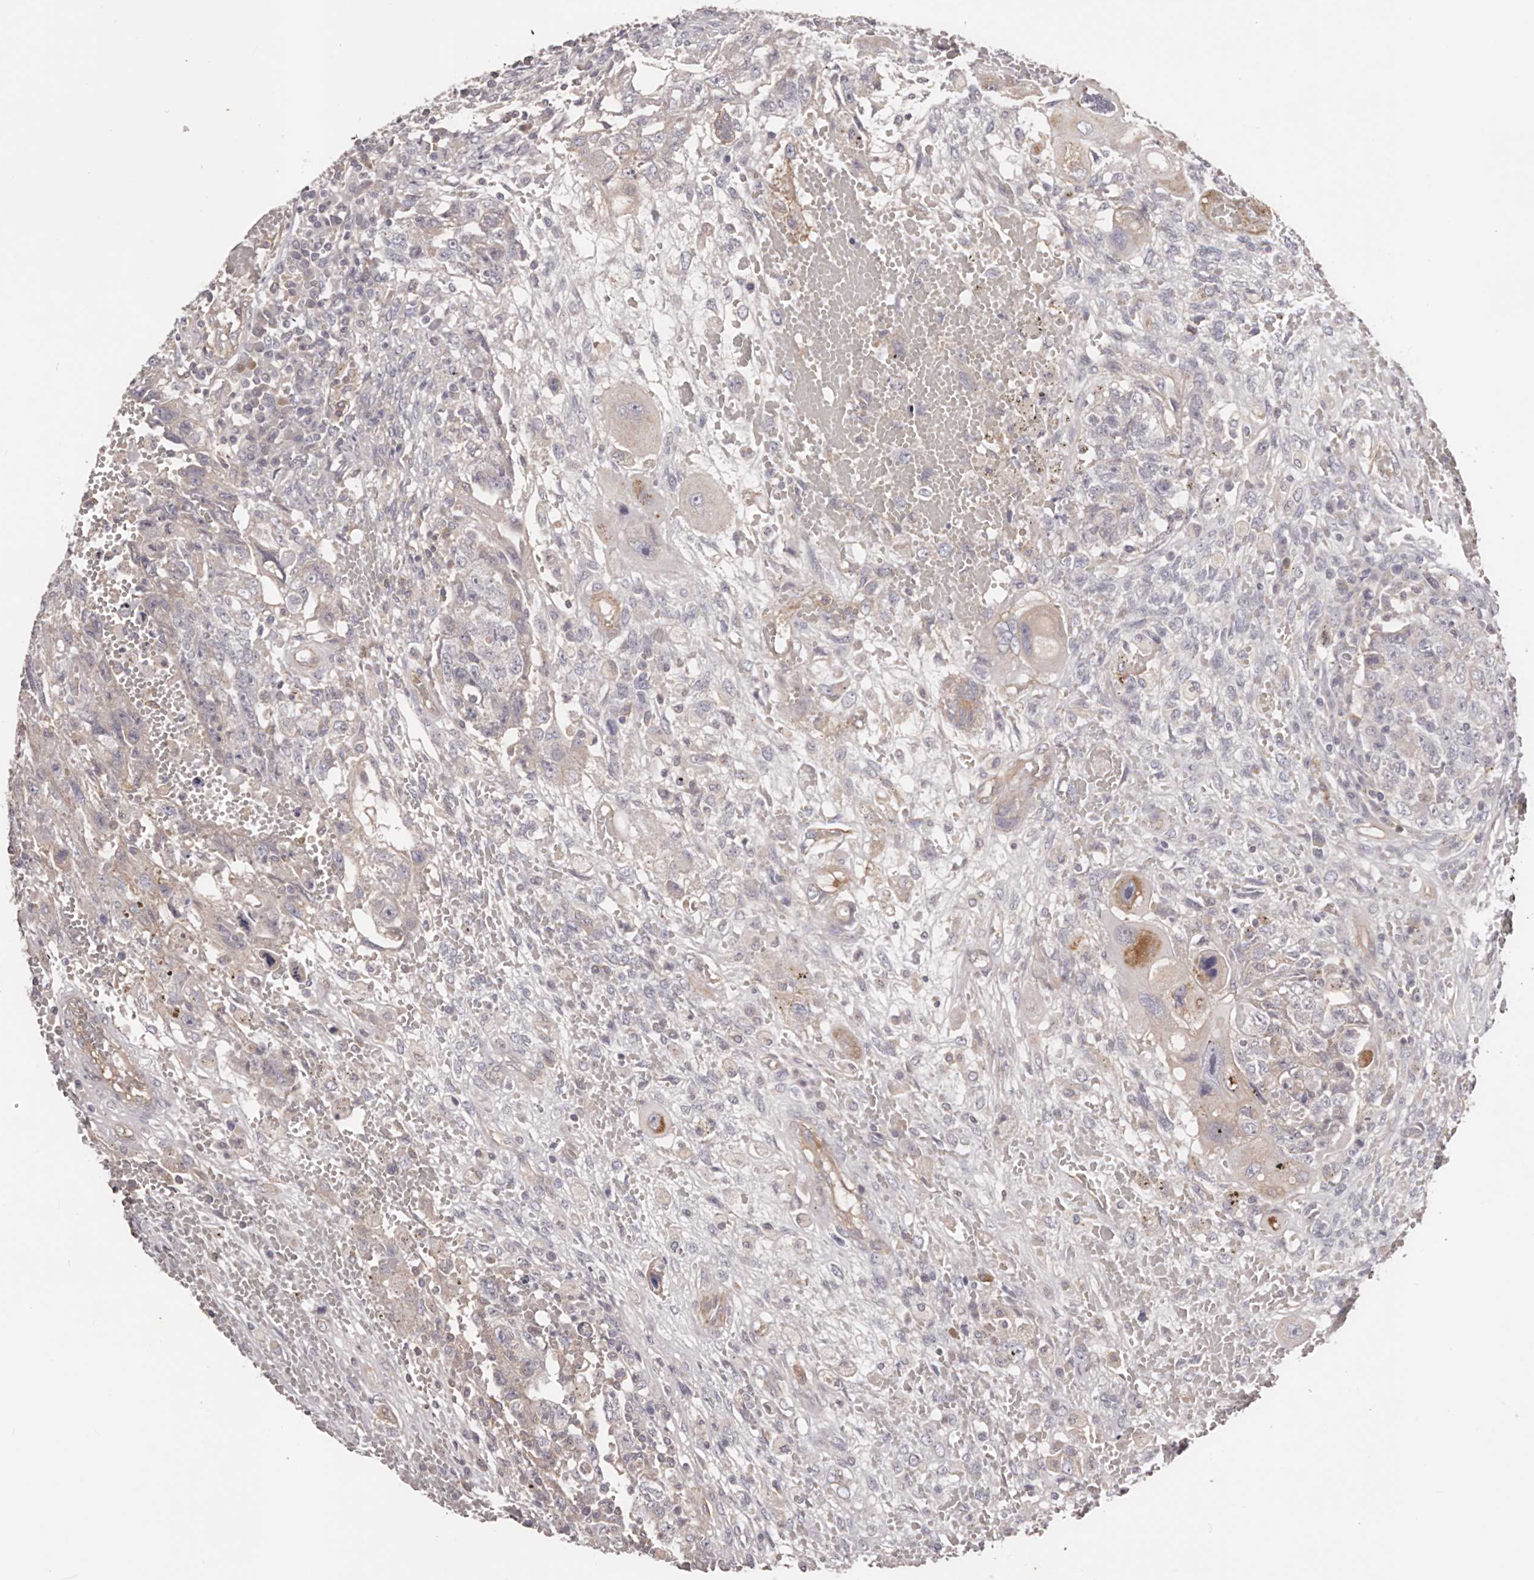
{"staining": {"intensity": "negative", "quantity": "none", "location": "none"}, "tissue": "testis cancer", "cell_type": "Tumor cells", "image_type": "cancer", "snomed": [{"axis": "morphology", "description": "Carcinoma, Embryonal, NOS"}, {"axis": "topography", "description": "Testis"}], "caption": "This photomicrograph is of embryonal carcinoma (testis) stained with immunohistochemistry to label a protein in brown with the nuclei are counter-stained blue. There is no positivity in tumor cells.", "gene": "DMRT2", "patient": {"sex": "male", "age": 26}}